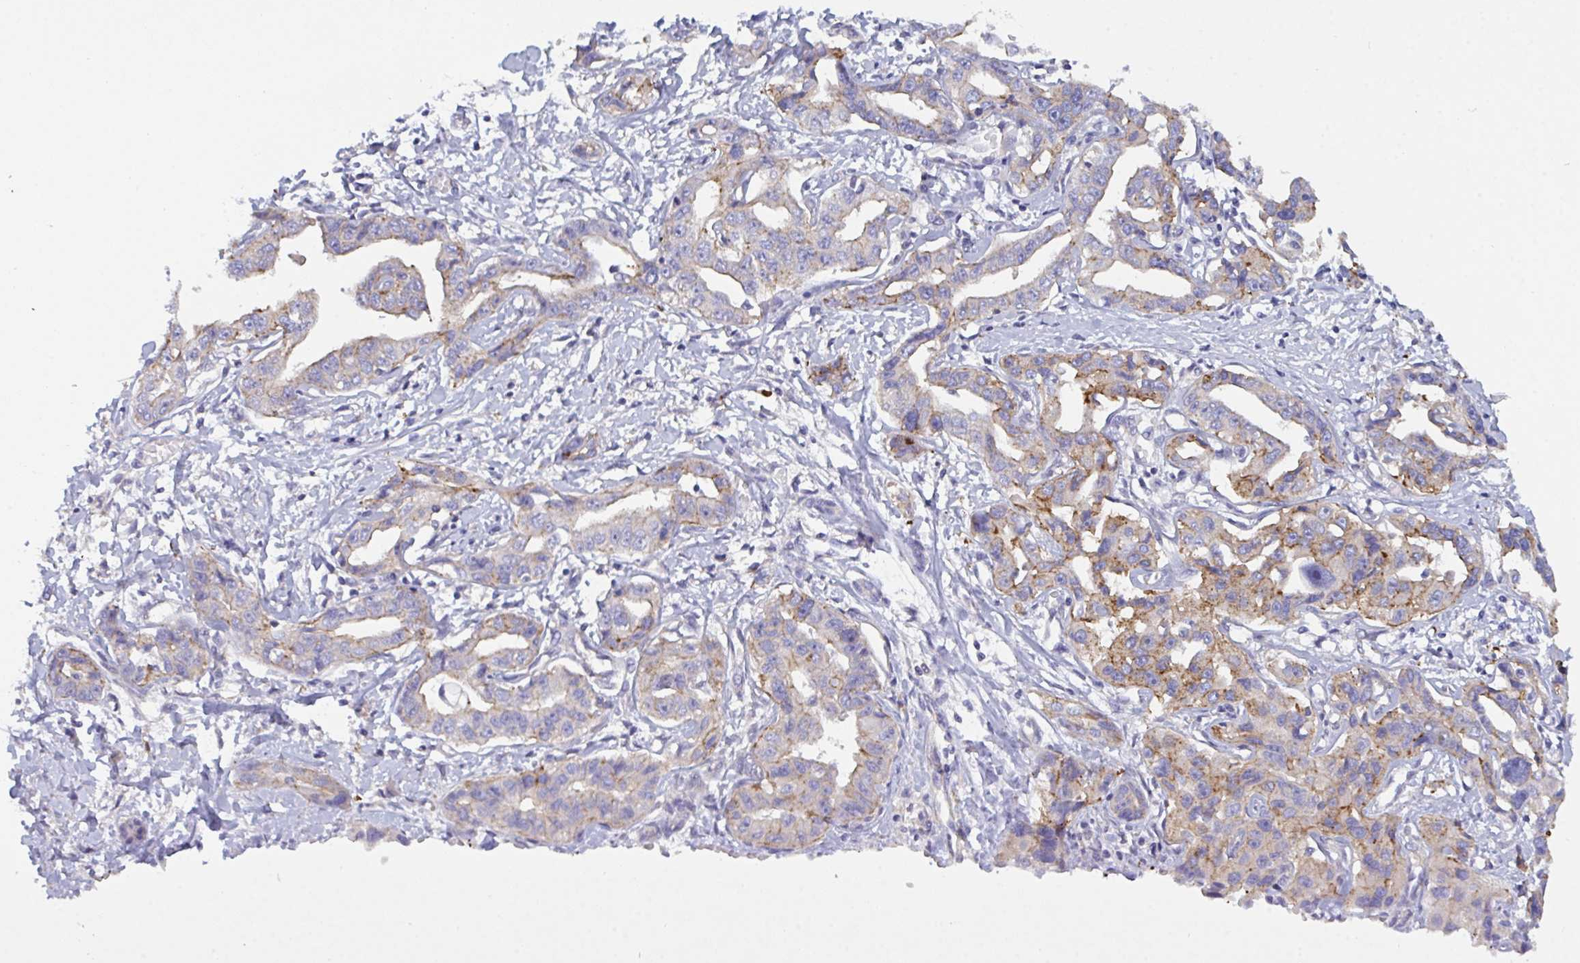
{"staining": {"intensity": "moderate", "quantity": "25%-75%", "location": "cytoplasmic/membranous"}, "tissue": "liver cancer", "cell_type": "Tumor cells", "image_type": "cancer", "snomed": [{"axis": "morphology", "description": "Cholangiocarcinoma"}, {"axis": "topography", "description": "Liver"}], "caption": "Liver cancer (cholangiocarcinoma) stained for a protein reveals moderate cytoplasmic/membranous positivity in tumor cells.", "gene": "SLC66A1", "patient": {"sex": "male", "age": 59}}